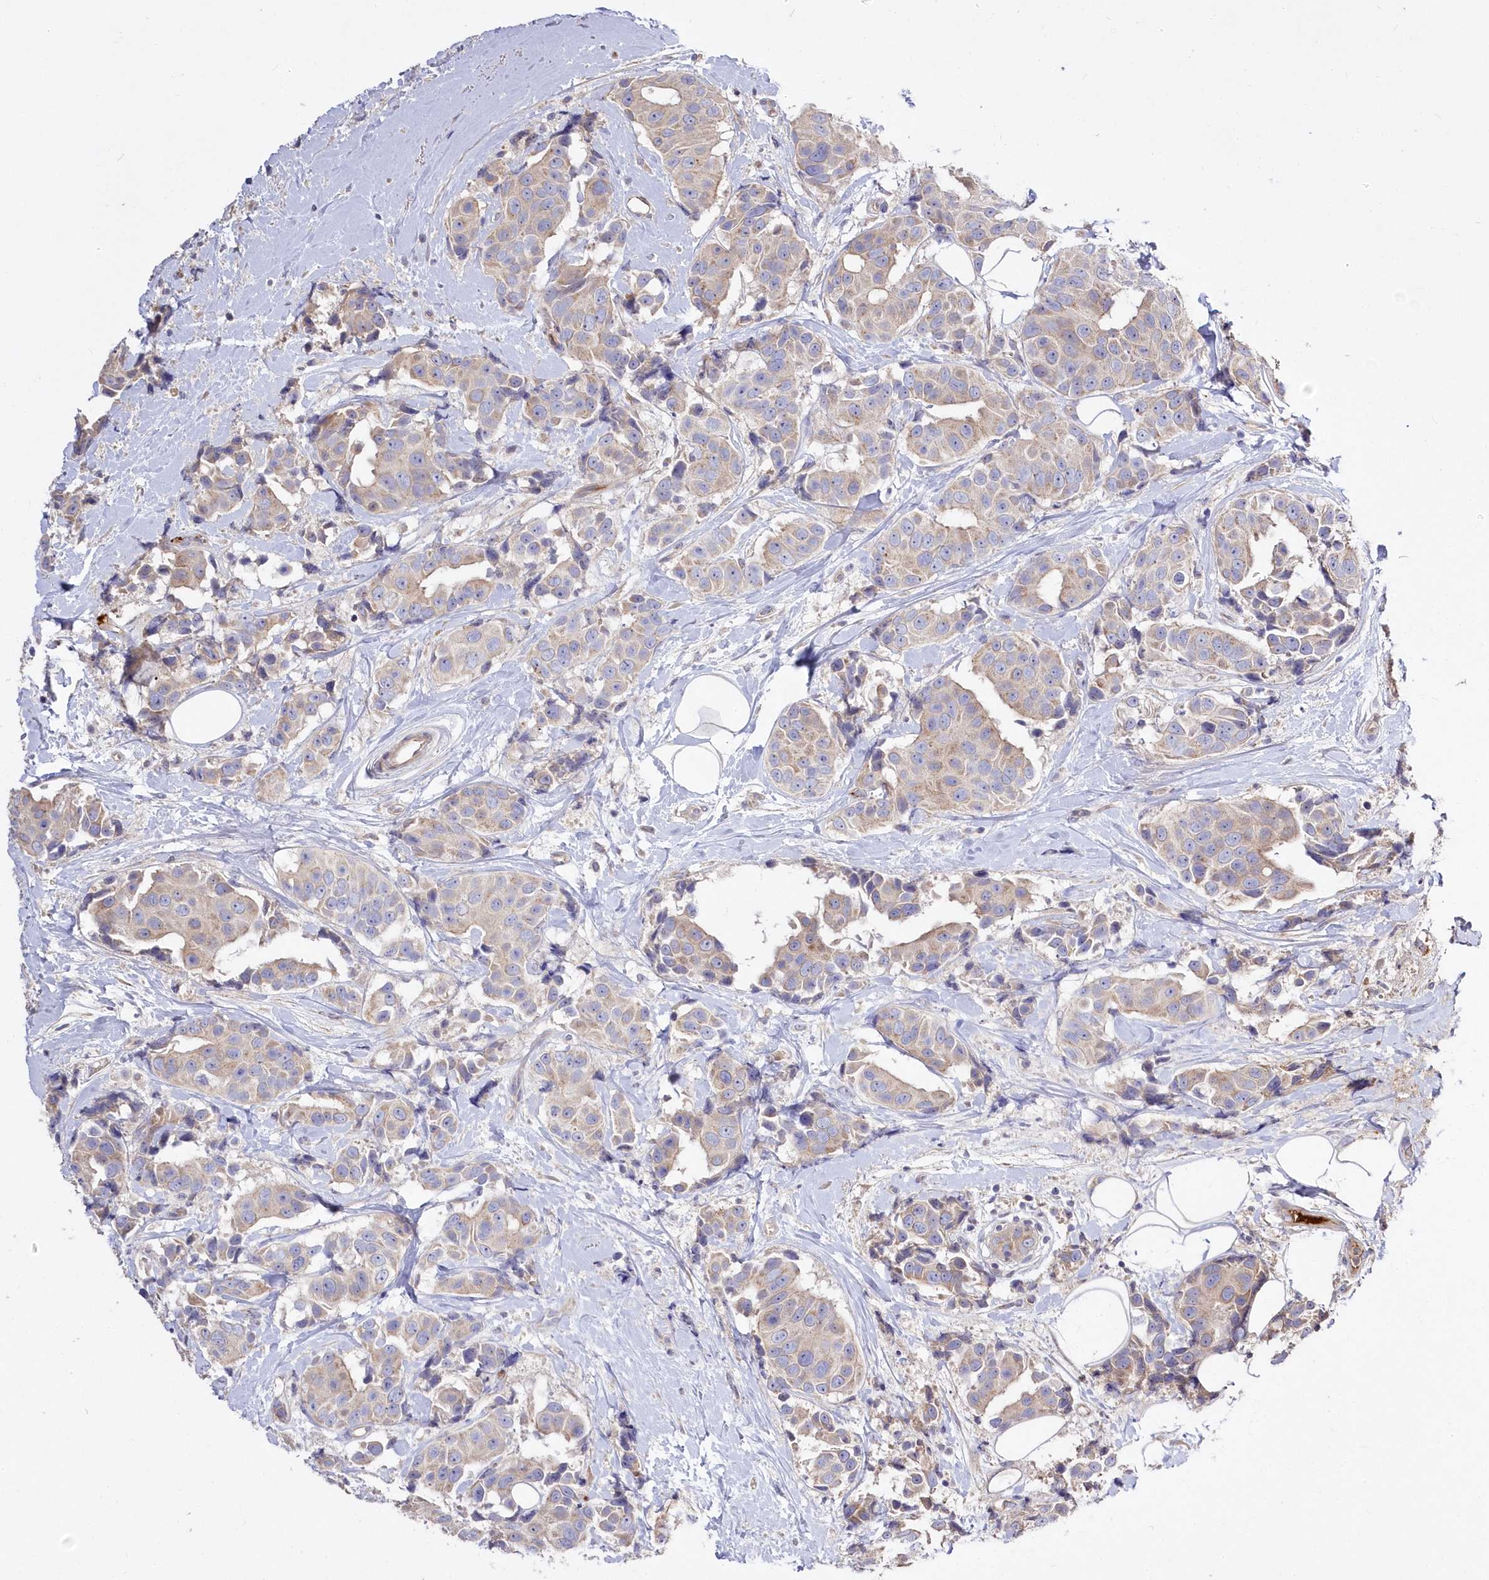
{"staining": {"intensity": "weak", "quantity": "25%-75%", "location": "cytoplasmic/membranous"}, "tissue": "breast cancer", "cell_type": "Tumor cells", "image_type": "cancer", "snomed": [{"axis": "morphology", "description": "Normal tissue, NOS"}, {"axis": "morphology", "description": "Duct carcinoma"}, {"axis": "topography", "description": "Breast"}], "caption": "Immunohistochemistry (IHC) histopathology image of human breast intraductal carcinoma stained for a protein (brown), which demonstrates low levels of weak cytoplasmic/membranous expression in about 25%-75% of tumor cells.", "gene": "WBP1L", "patient": {"sex": "female", "age": 39}}